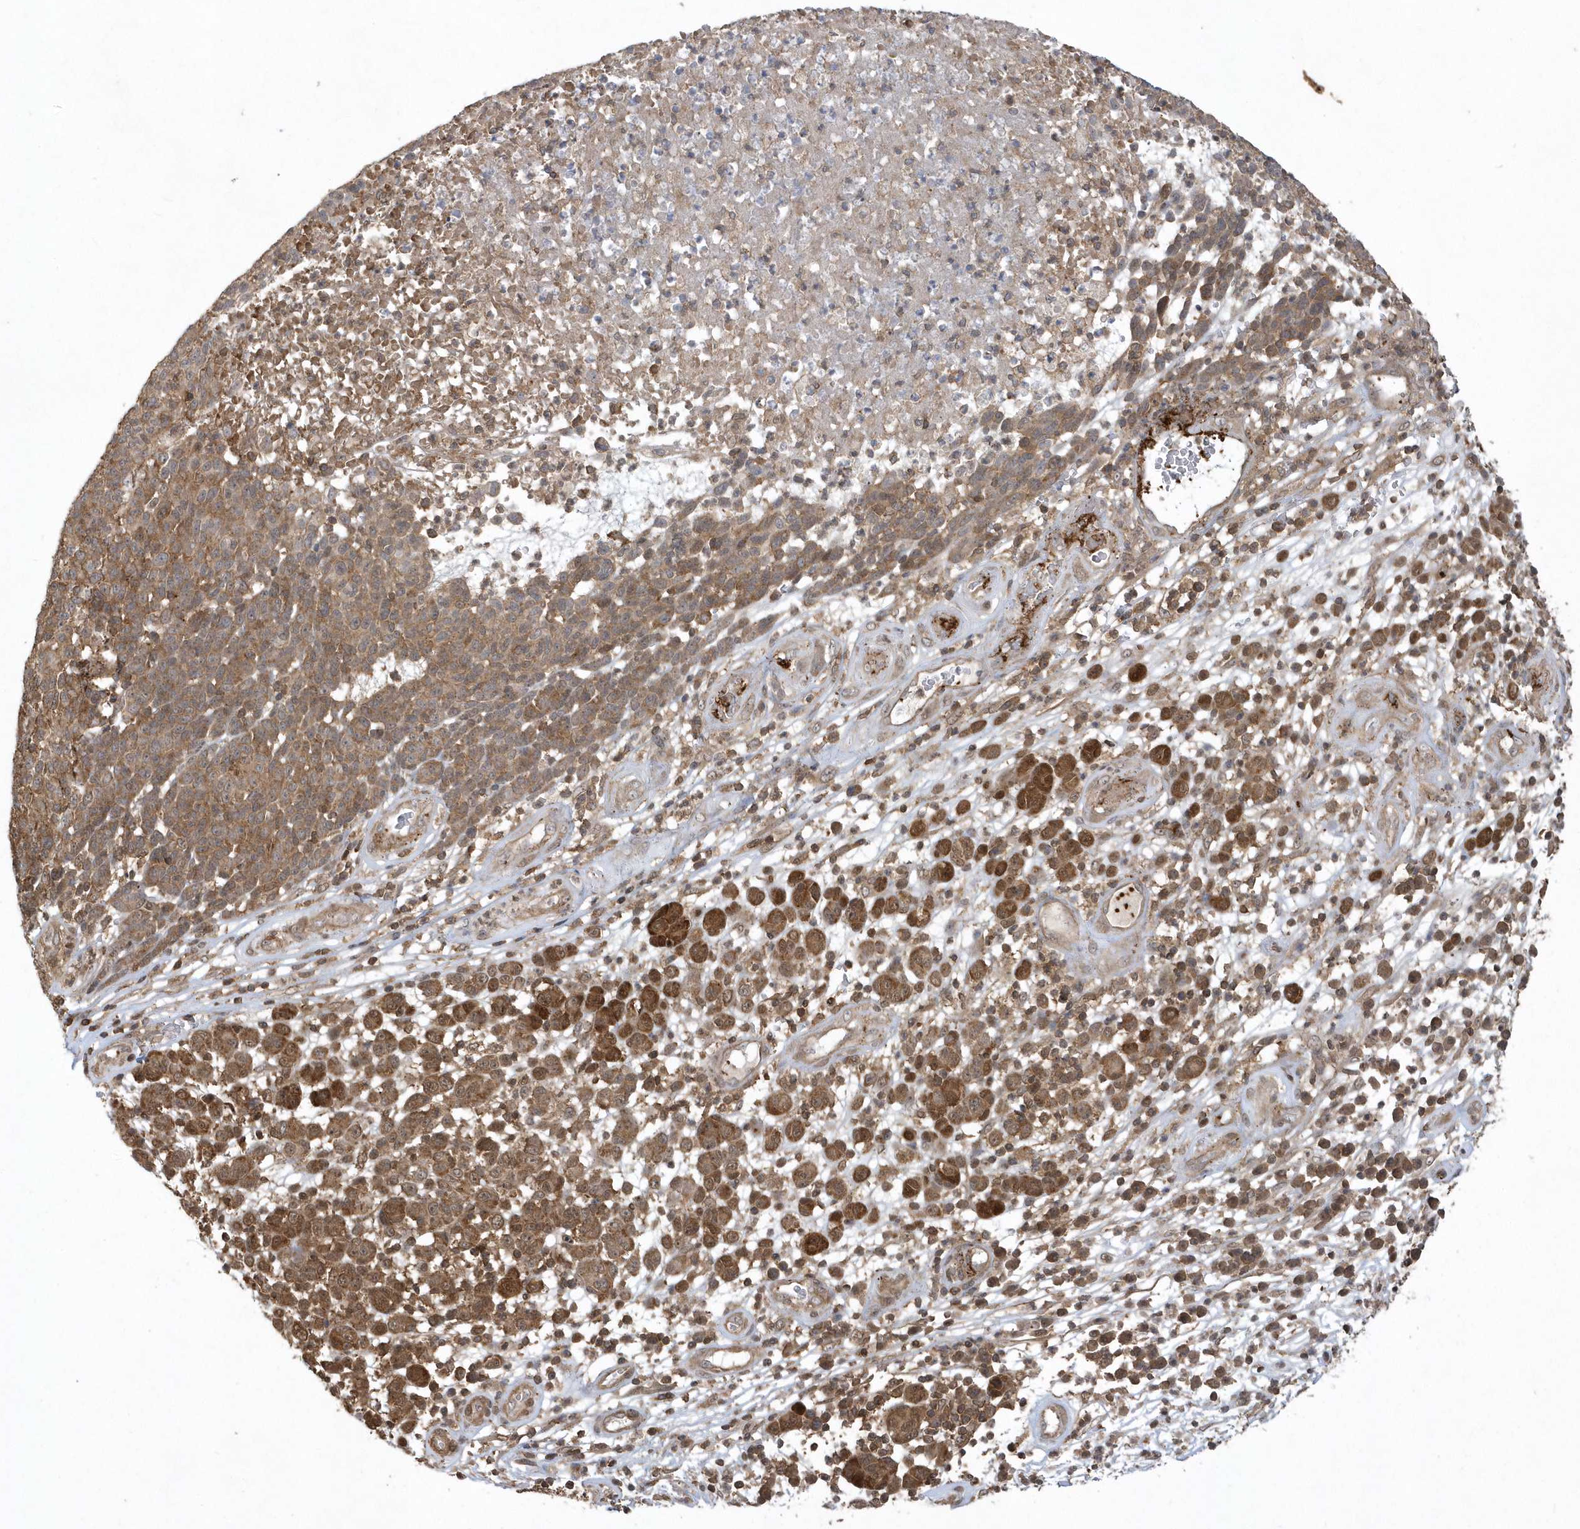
{"staining": {"intensity": "moderate", "quantity": ">75%", "location": "cytoplasmic/membranous"}, "tissue": "melanoma", "cell_type": "Tumor cells", "image_type": "cancer", "snomed": [{"axis": "morphology", "description": "Malignant melanoma, NOS"}, {"axis": "topography", "description": "Skin"}], "caption": "Protein positivity by immunohistochemistry (IHC) displays moderate cytoplasmic/membranous expression in approximately >75% of tumor cells in melanoma.", "gene": "ACYP1", "patient": {"sex": "male", "age": 49}}